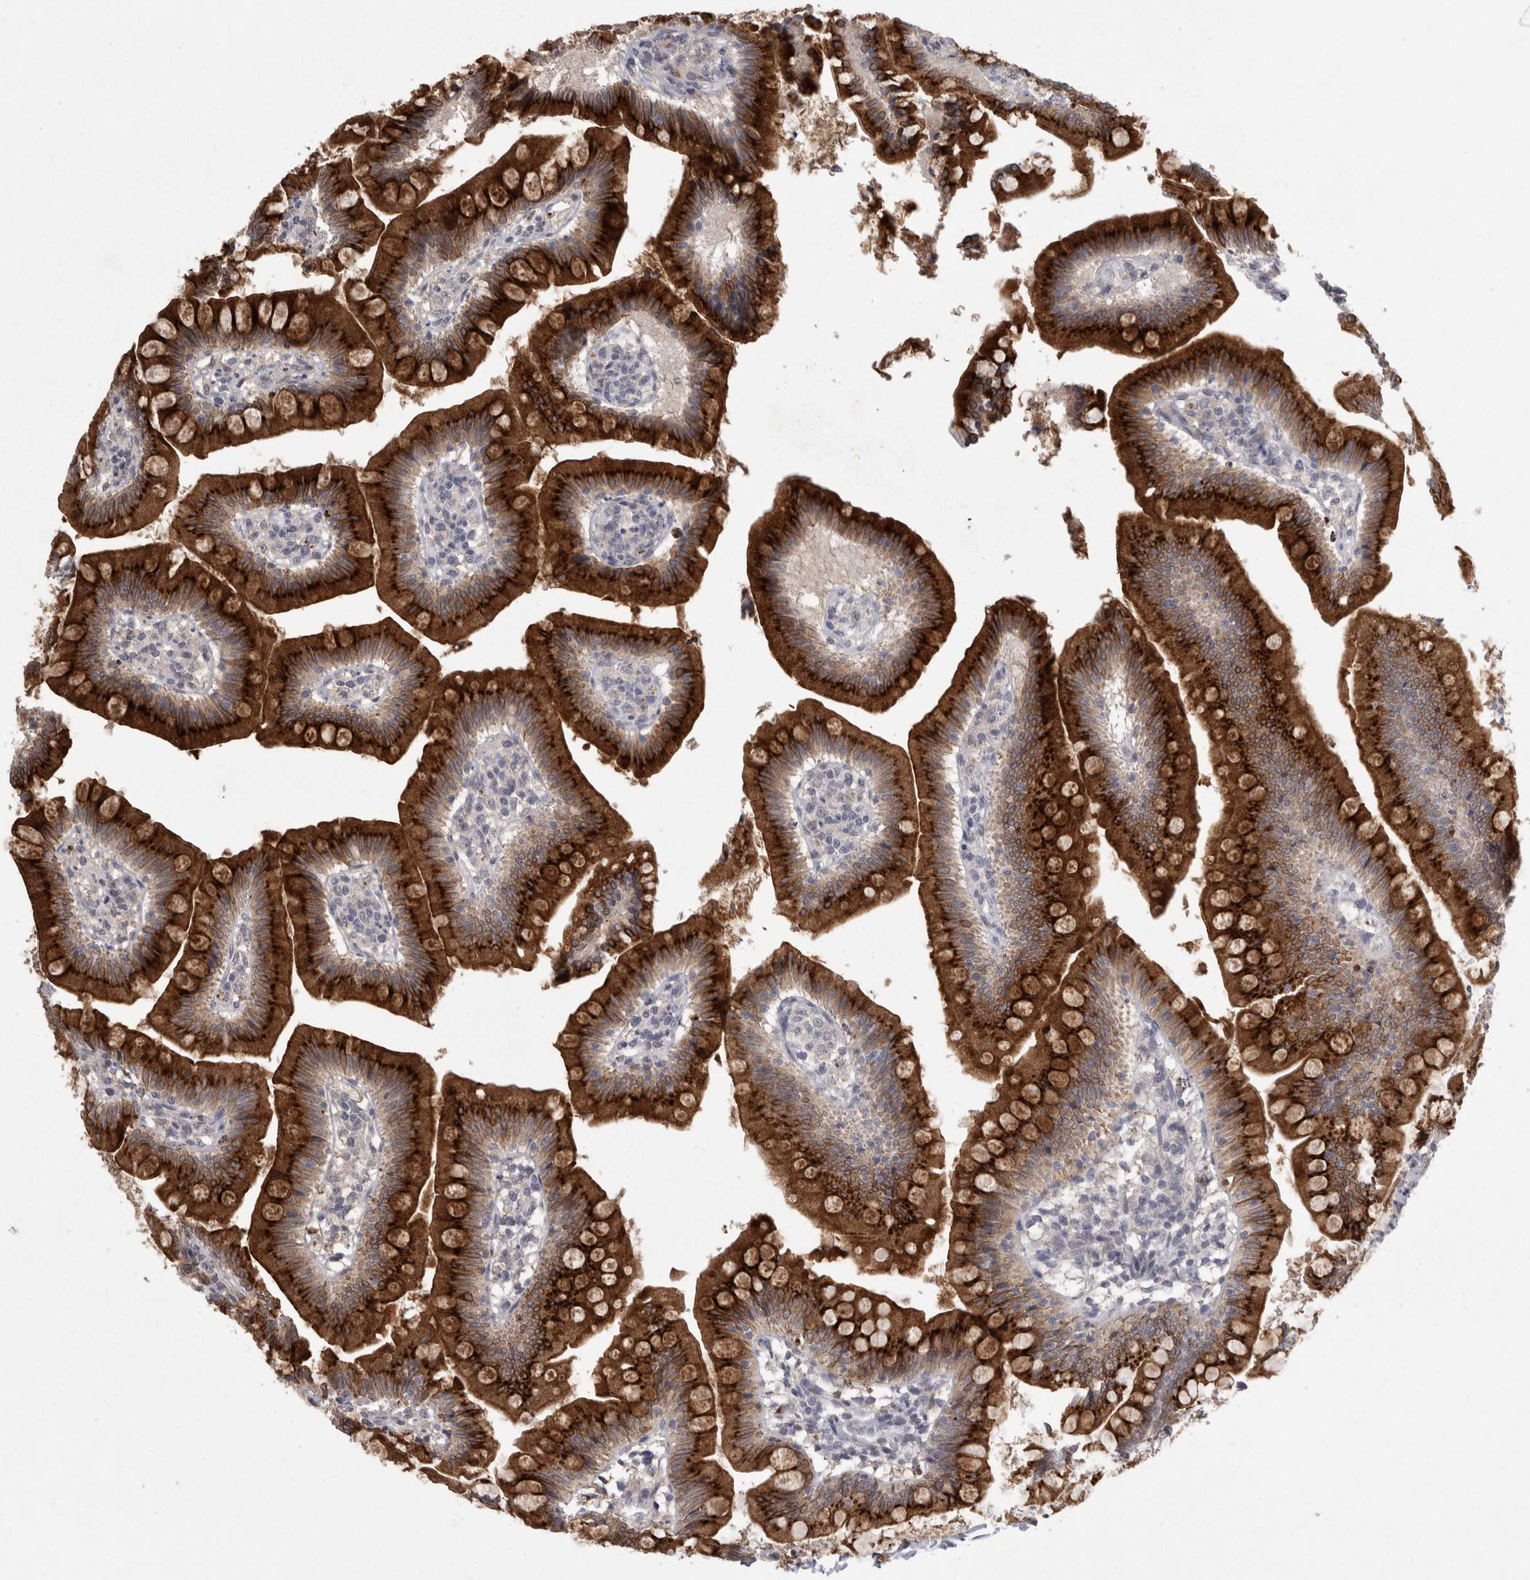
{"staining": {"intensity": "strong", "quantity": ">75%", "location": "cytoplasmic/membranous"}, "tissue": "small intestine", "cell_type": "Glandular cells", "image_type": "normal", "snomed": [{"axis": "morphology", "description": "Normal tissue, NOS"}, {"axis": "topography", "description": "Small intestine"}], "caption": "Small intestine stained with DAB (3,3'-diaminobenzidine) immunohistochemistry (IHC) demonstrates high levels of strong cytoplasmic/membranous staining in about >75% of glandular cells.", "gene": "MEP1A", "patient": {"sex": "male", "age": 7}}